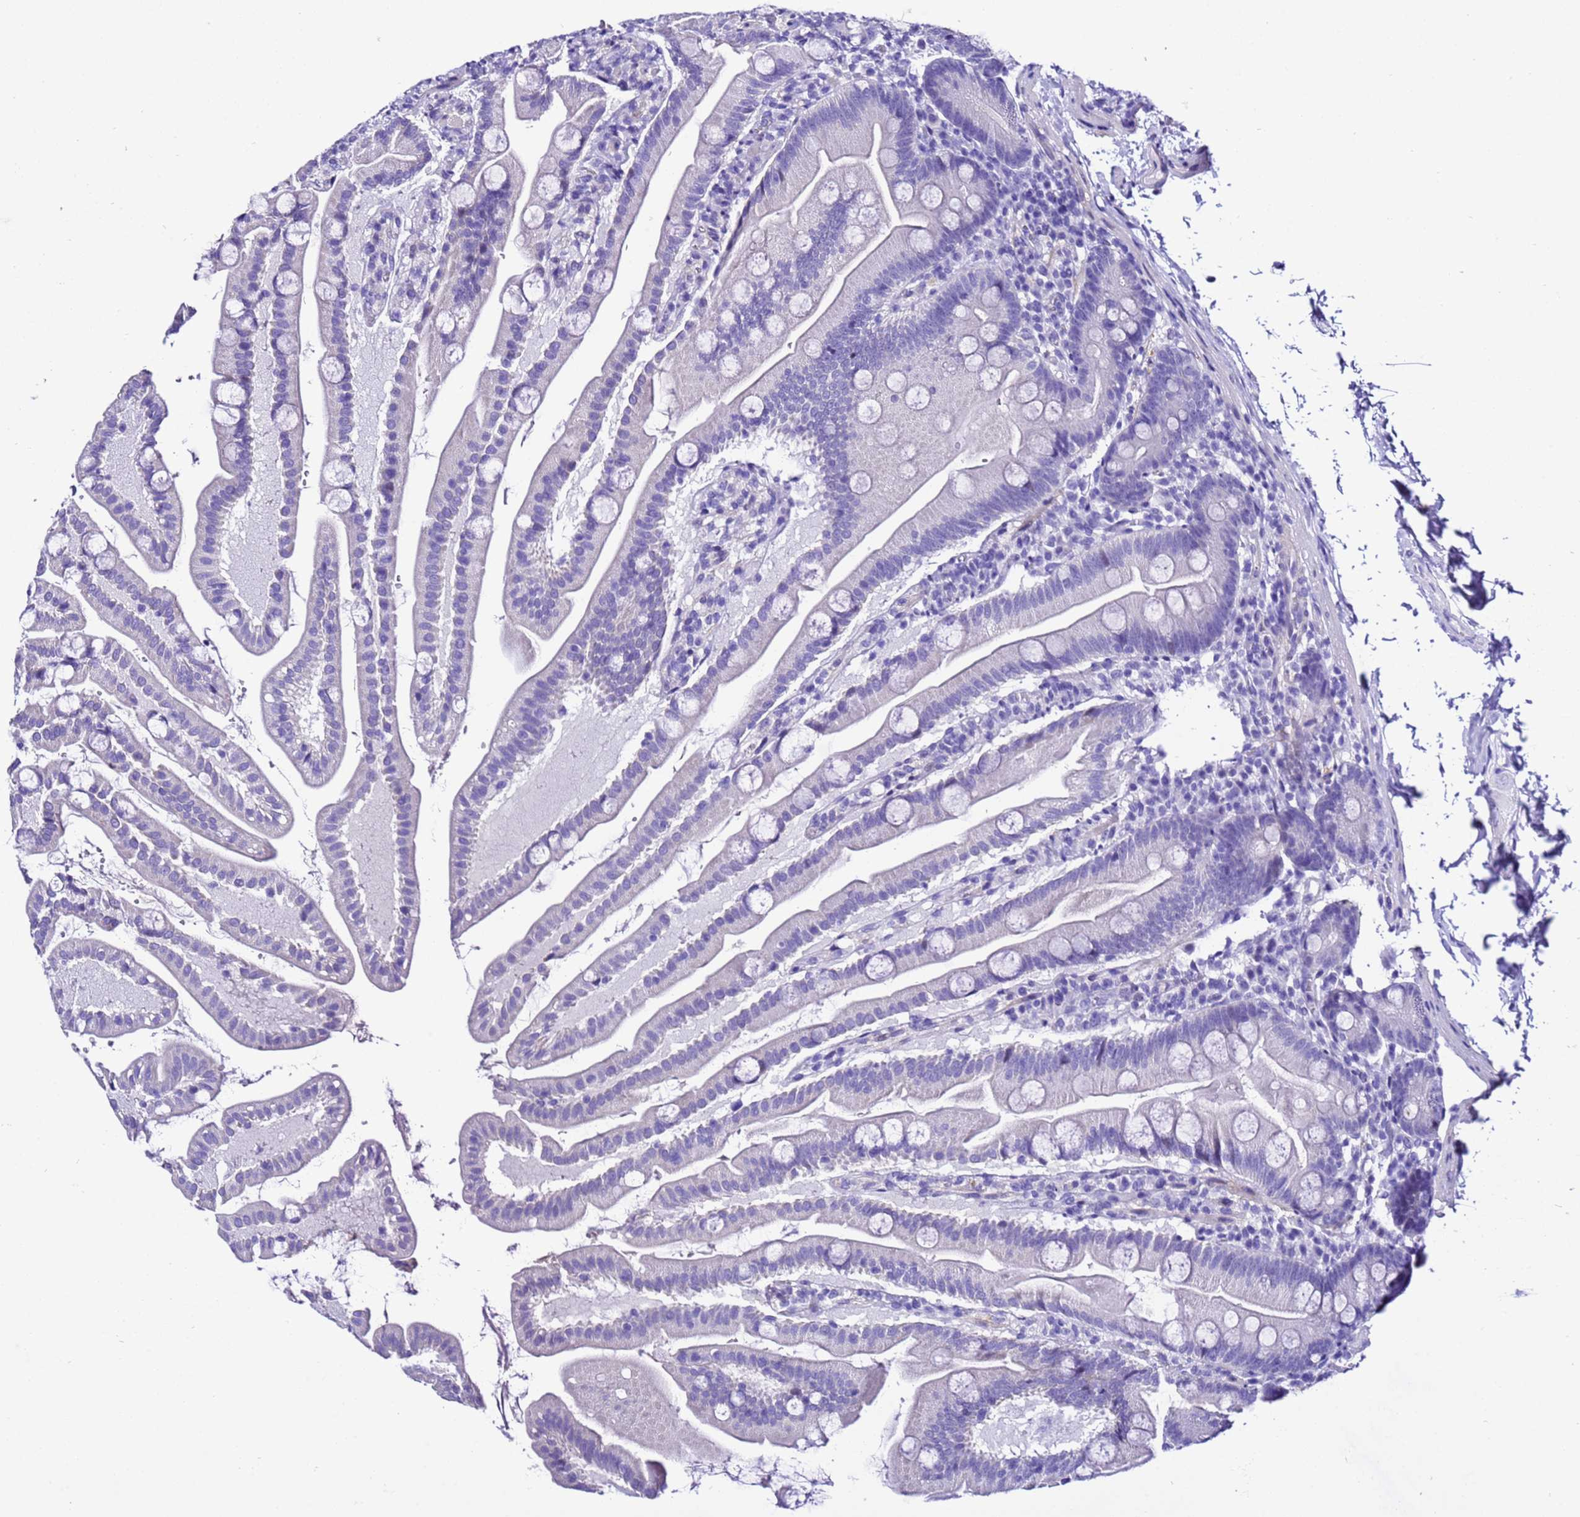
{"staining": {"intensity": "negative", "quantity": "none", "location": "none"}, "tissue": "small intestine", "cell_type": "Glandular cells", "image_type": "normal", "snomed": [{"axis": "morphology", "description": "Normal tissue, NOS"}, {"axis": "topography", "description": "Small intestine"}], "caption": "This is a histopathology image of immunohistochemistry (IHC) staining of benign small intestine, which shows no positivity in glandular cells. (Brightfield microscopy of DAB immunohistochemistry (IHC) at high magnification).", "gene": "ZNF417", "patient": {"sex": "female", "age": 68}}